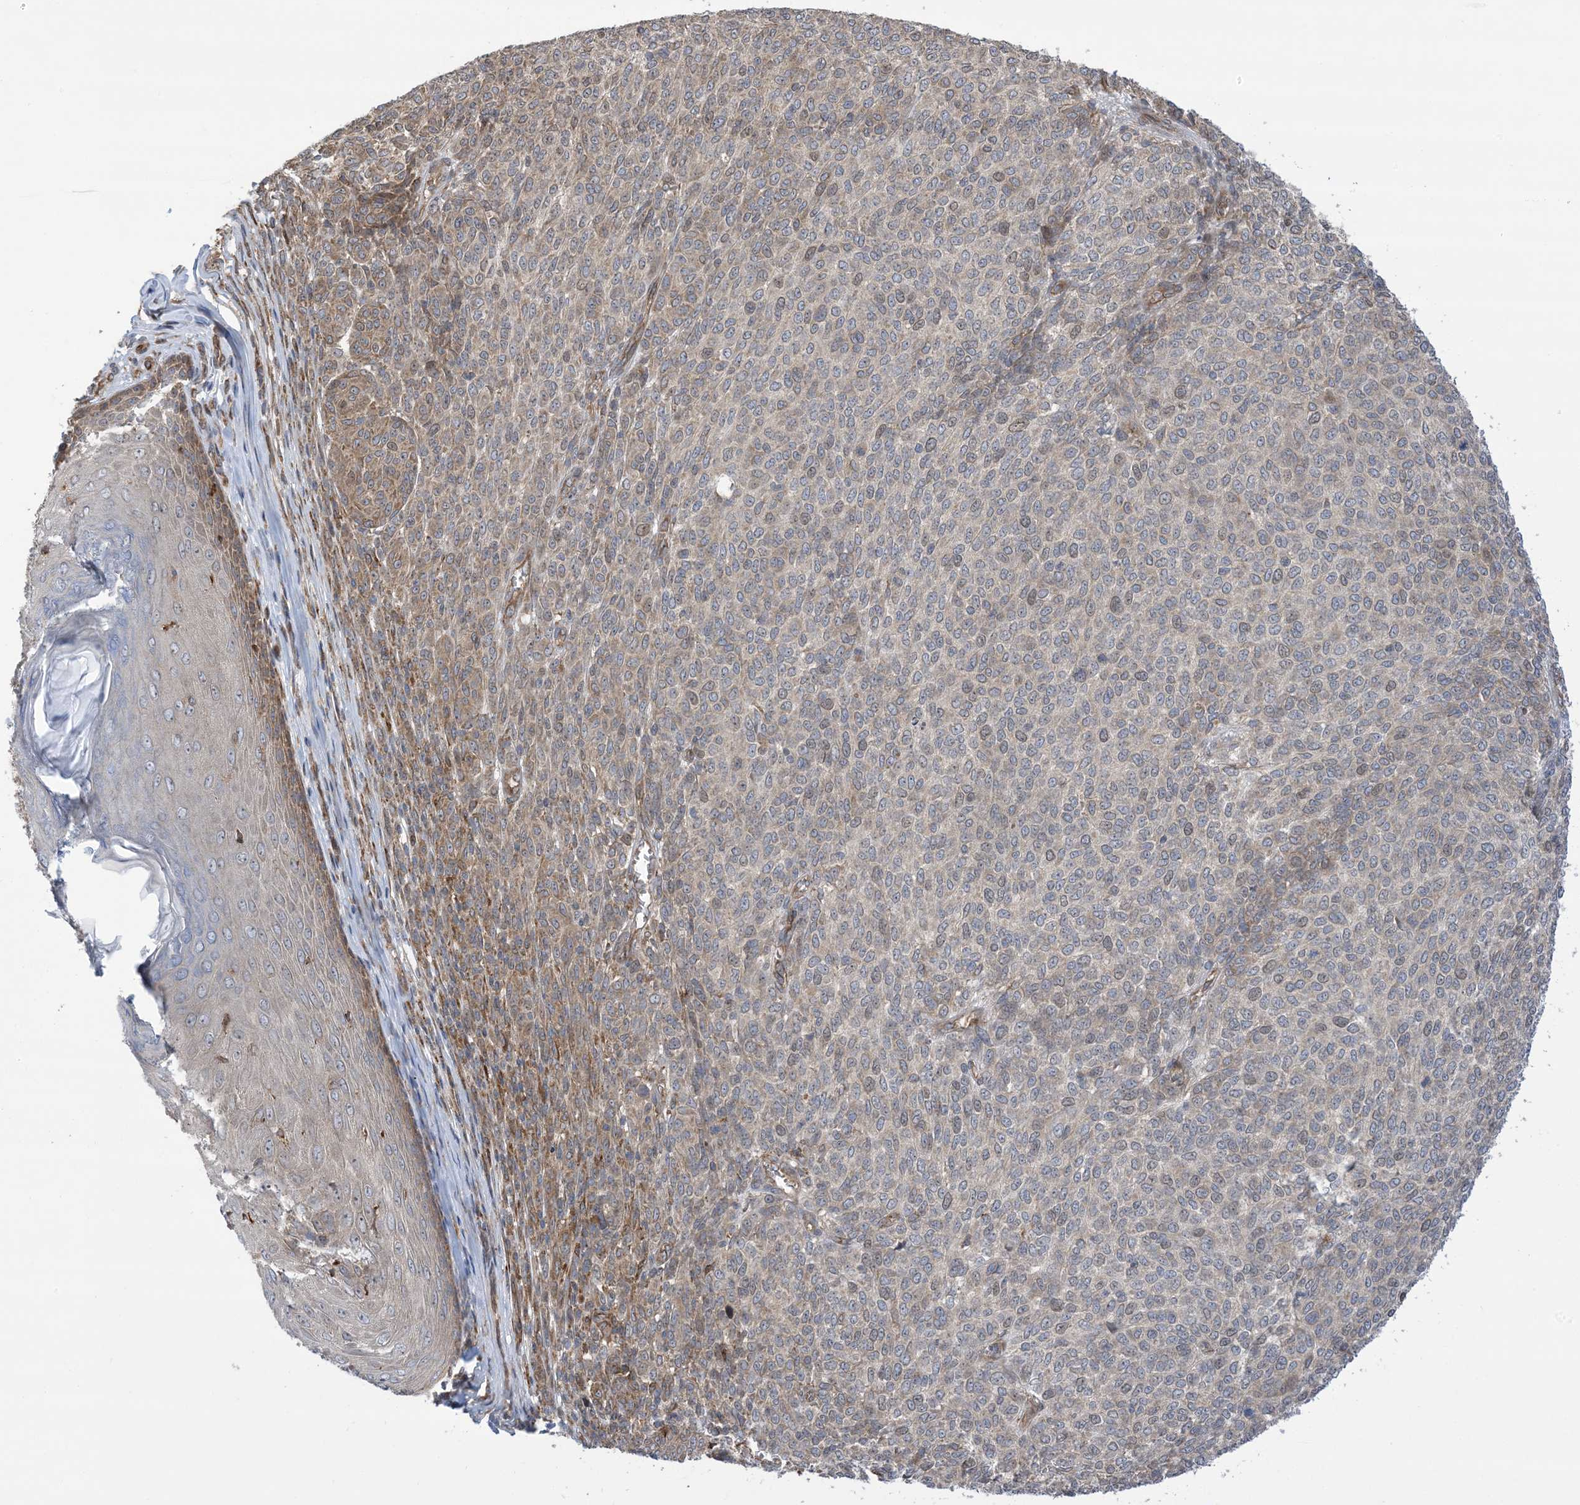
{"staining": {"intensity": "moderate", "quantity": "25%-75%", "location": "cytoplasmic/membranous"}, "tissue": "melanoma", "cell_type": "Tumor cells", "image_type": "cancer", "snomed": [{"axis": "morphology", "description": "Malignant melanoma, NOS"}, {"axis": "topography", "description": "Skin"}], "caption": "Malignant melanoma stained for a protein reveals moderate cytoplasmic/membranous positivity in tumor cells.", "gene": "CLEC16A", "patient": {"sex": "male", "age": 49}}